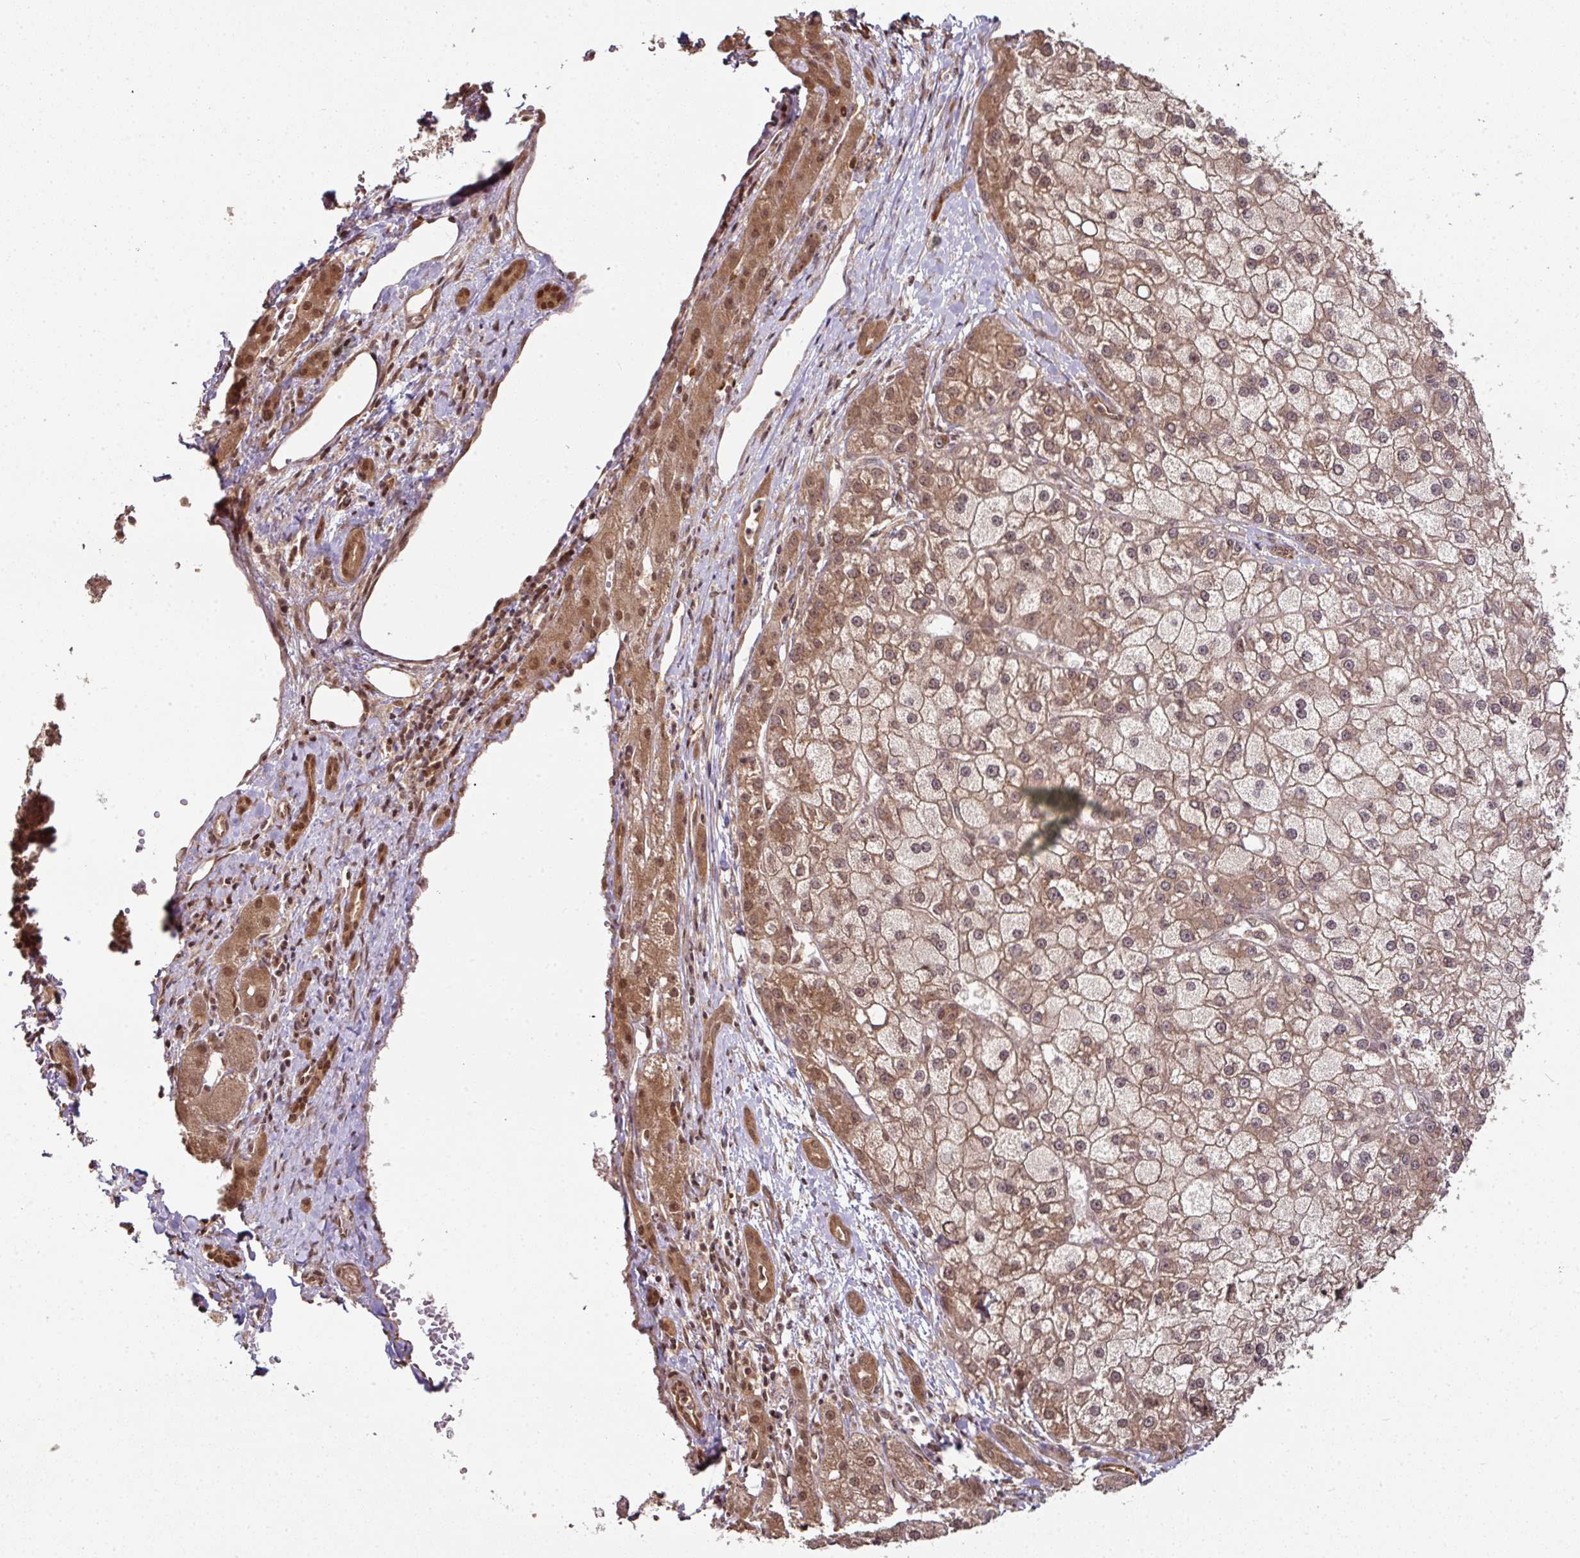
{"staining": {"intensity": "moderate", "quantity": ">75%", "location": "cytoplasmic/membranous,nuclear"}, "tissue": "liver cancer", "cell_type": "Tumor cells", "image_type": "cancer", "snomed": [{"axis": "morphology", "description": "Carcinoma, Hepatocellular, NOS"}, {"axis": "topography", "description": "Liver"}], "caption": "A histopathology image of liver cancer stained for a protein exhibits moderate cytoplasmic/membranous and nuclear brown staining in tumor cells.", "gene": "ANKRD18A", "patient": {"sex": "male", "age": 67}}